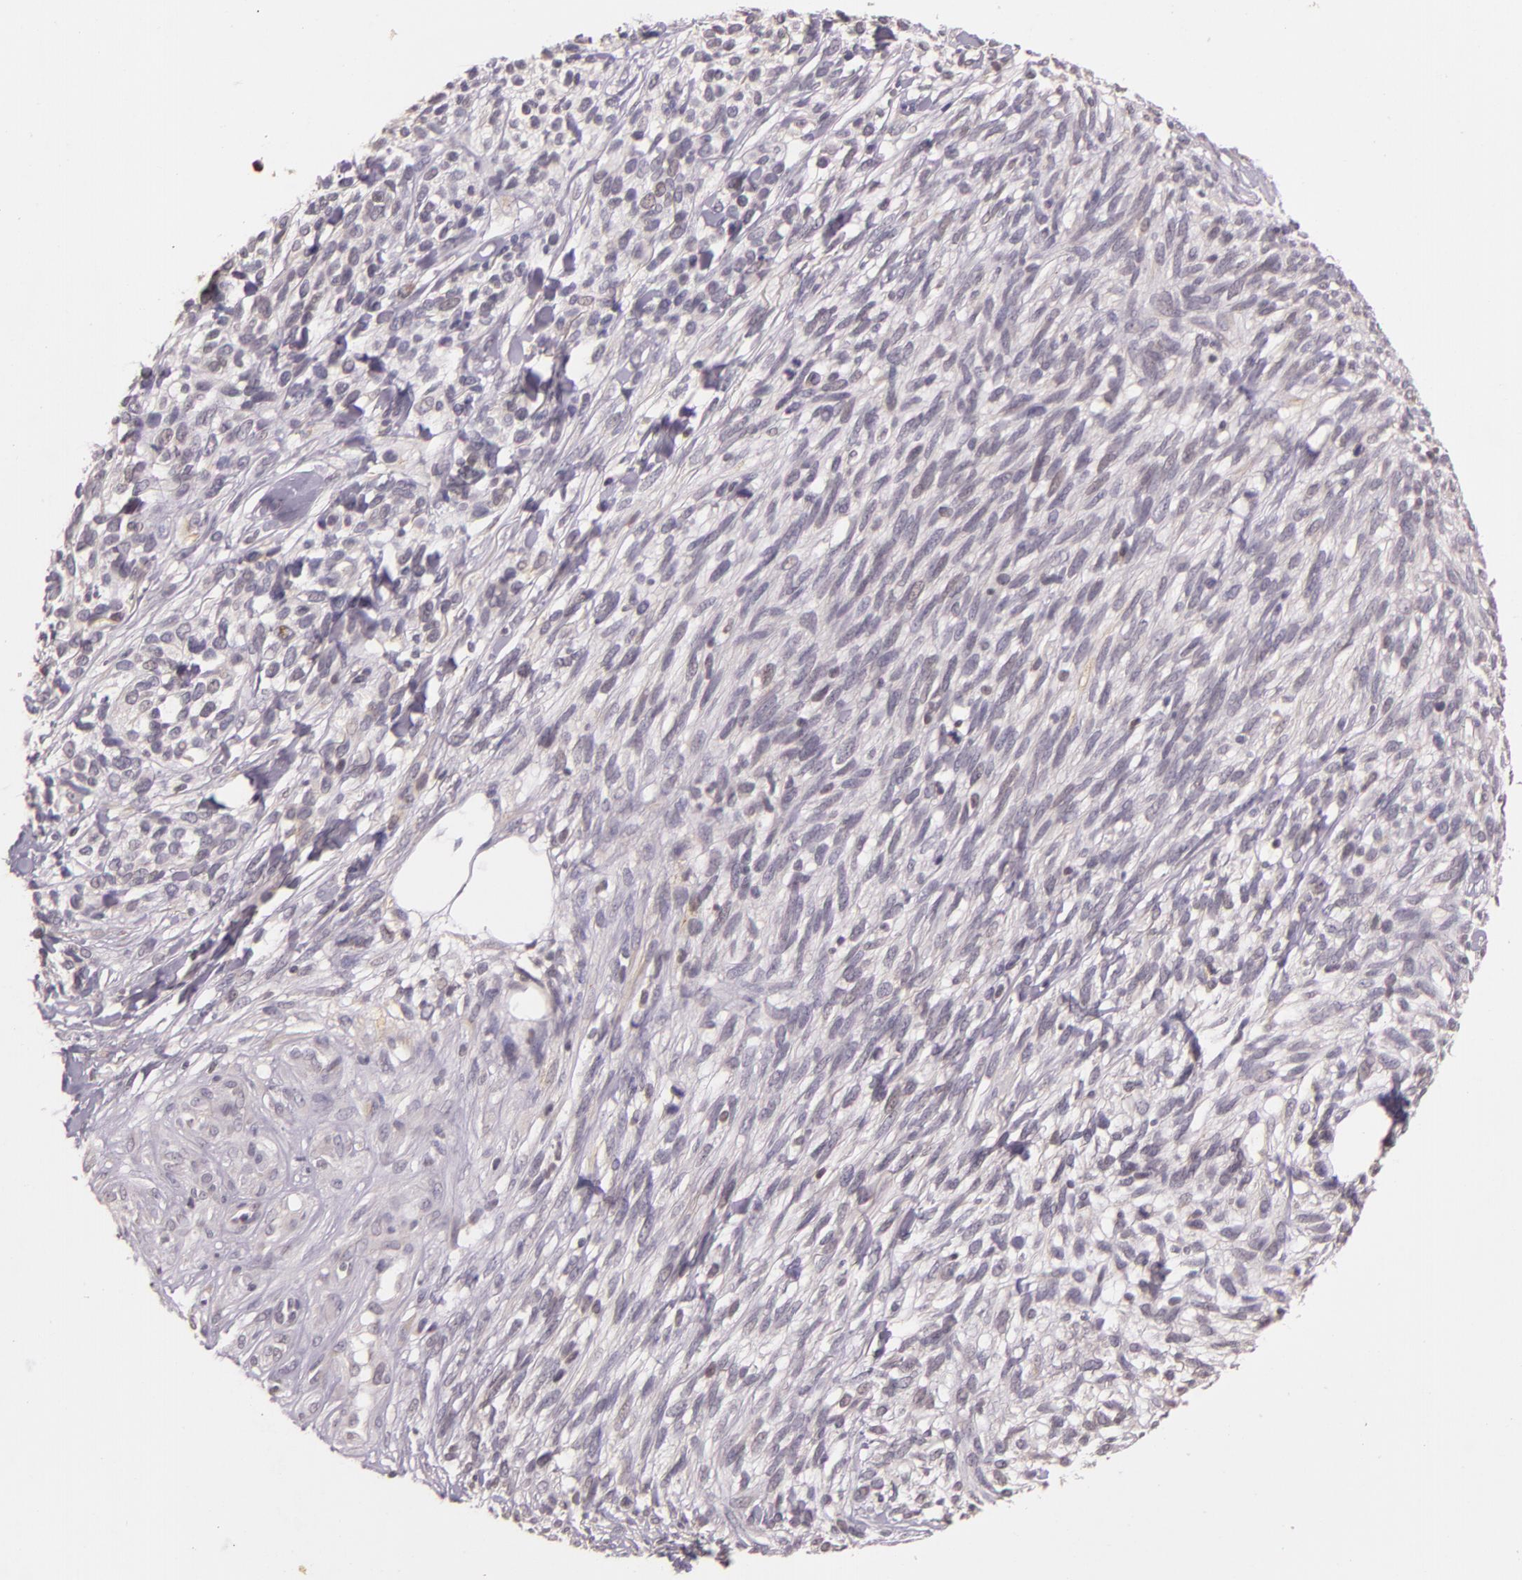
{"staining": {"intensity": "negative", "quantity": "none", "location": "none"}, "tissue": "melanoma", "cell_type": "Tumor cells", "image_type": "cancer", "snomed": [{"axis": "morphology", "description": "Malignant melanoma, NOS"}, {"axis": "topography", "description": "Skin"}], "caption": "High power microscopy image of an immunohistochemistry (IHC) photomicrograph of malignant melanoma, revealing no significant positivity in tumor cells. (DAB immunohistochemistry with hematoxylin counter stain).", "gene": "ARMH4", "patient": {"sex": "female", "age": 85}}